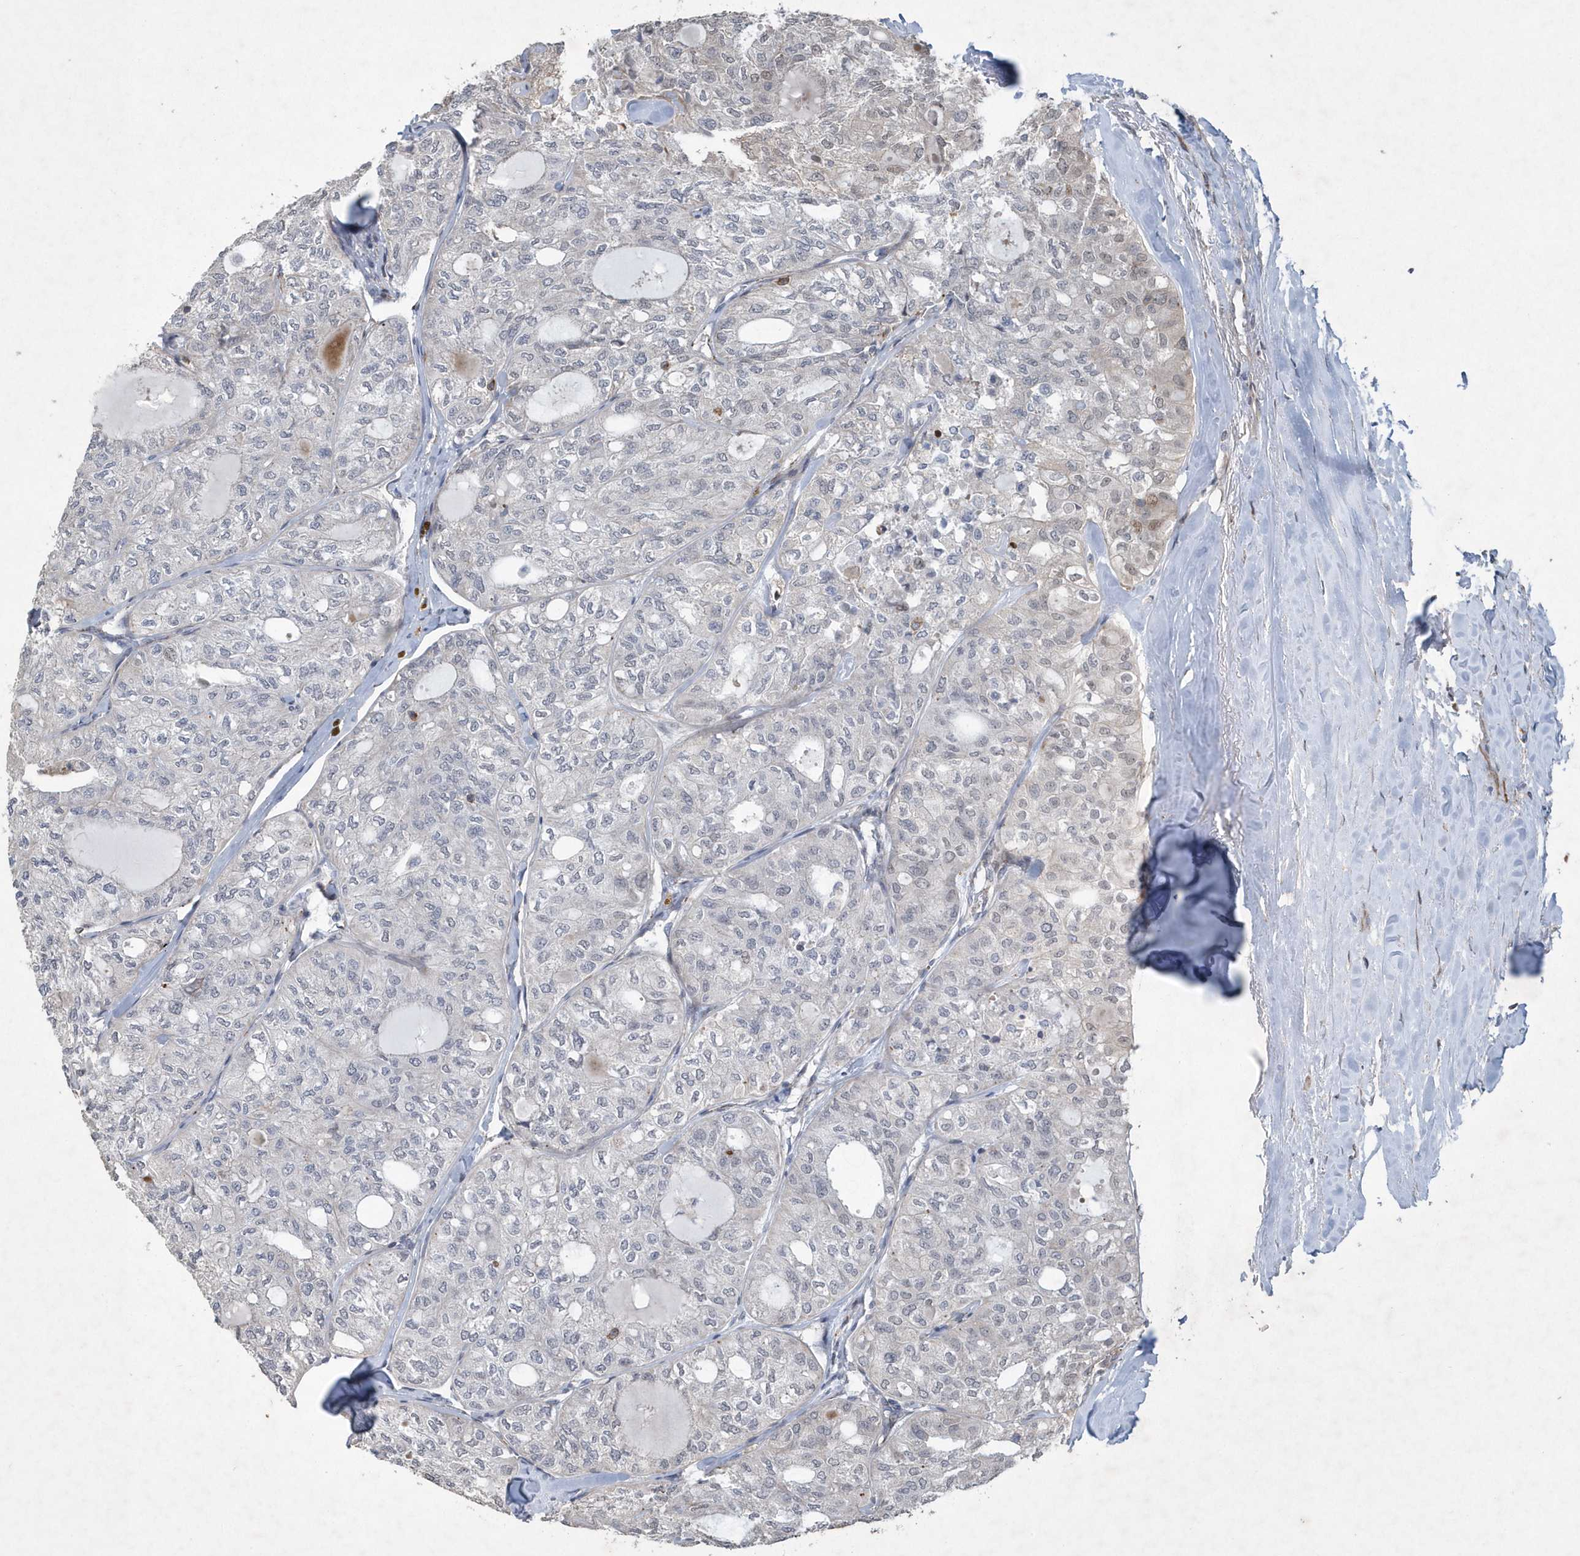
{"staining": {"intensity": "negative", "quantity": "none", "location": "none"}, "tissue": "thyroid cancer", "cell_type": "Tumor cells", "image_type": "cancer", "snomed": [{"axis": "morphology", "description": "Follicular adenoma carcinoma, NOS"}, {"axis": "topography", "description": "Thyroid gland"}], "caption": "Thyroid follicular adenoma carcinoma was stained to show a protein in brown. There is no significant positivity in tumor cells.", "gene": "N4BP2", "patient": {"sex": "male", "age": 75}}